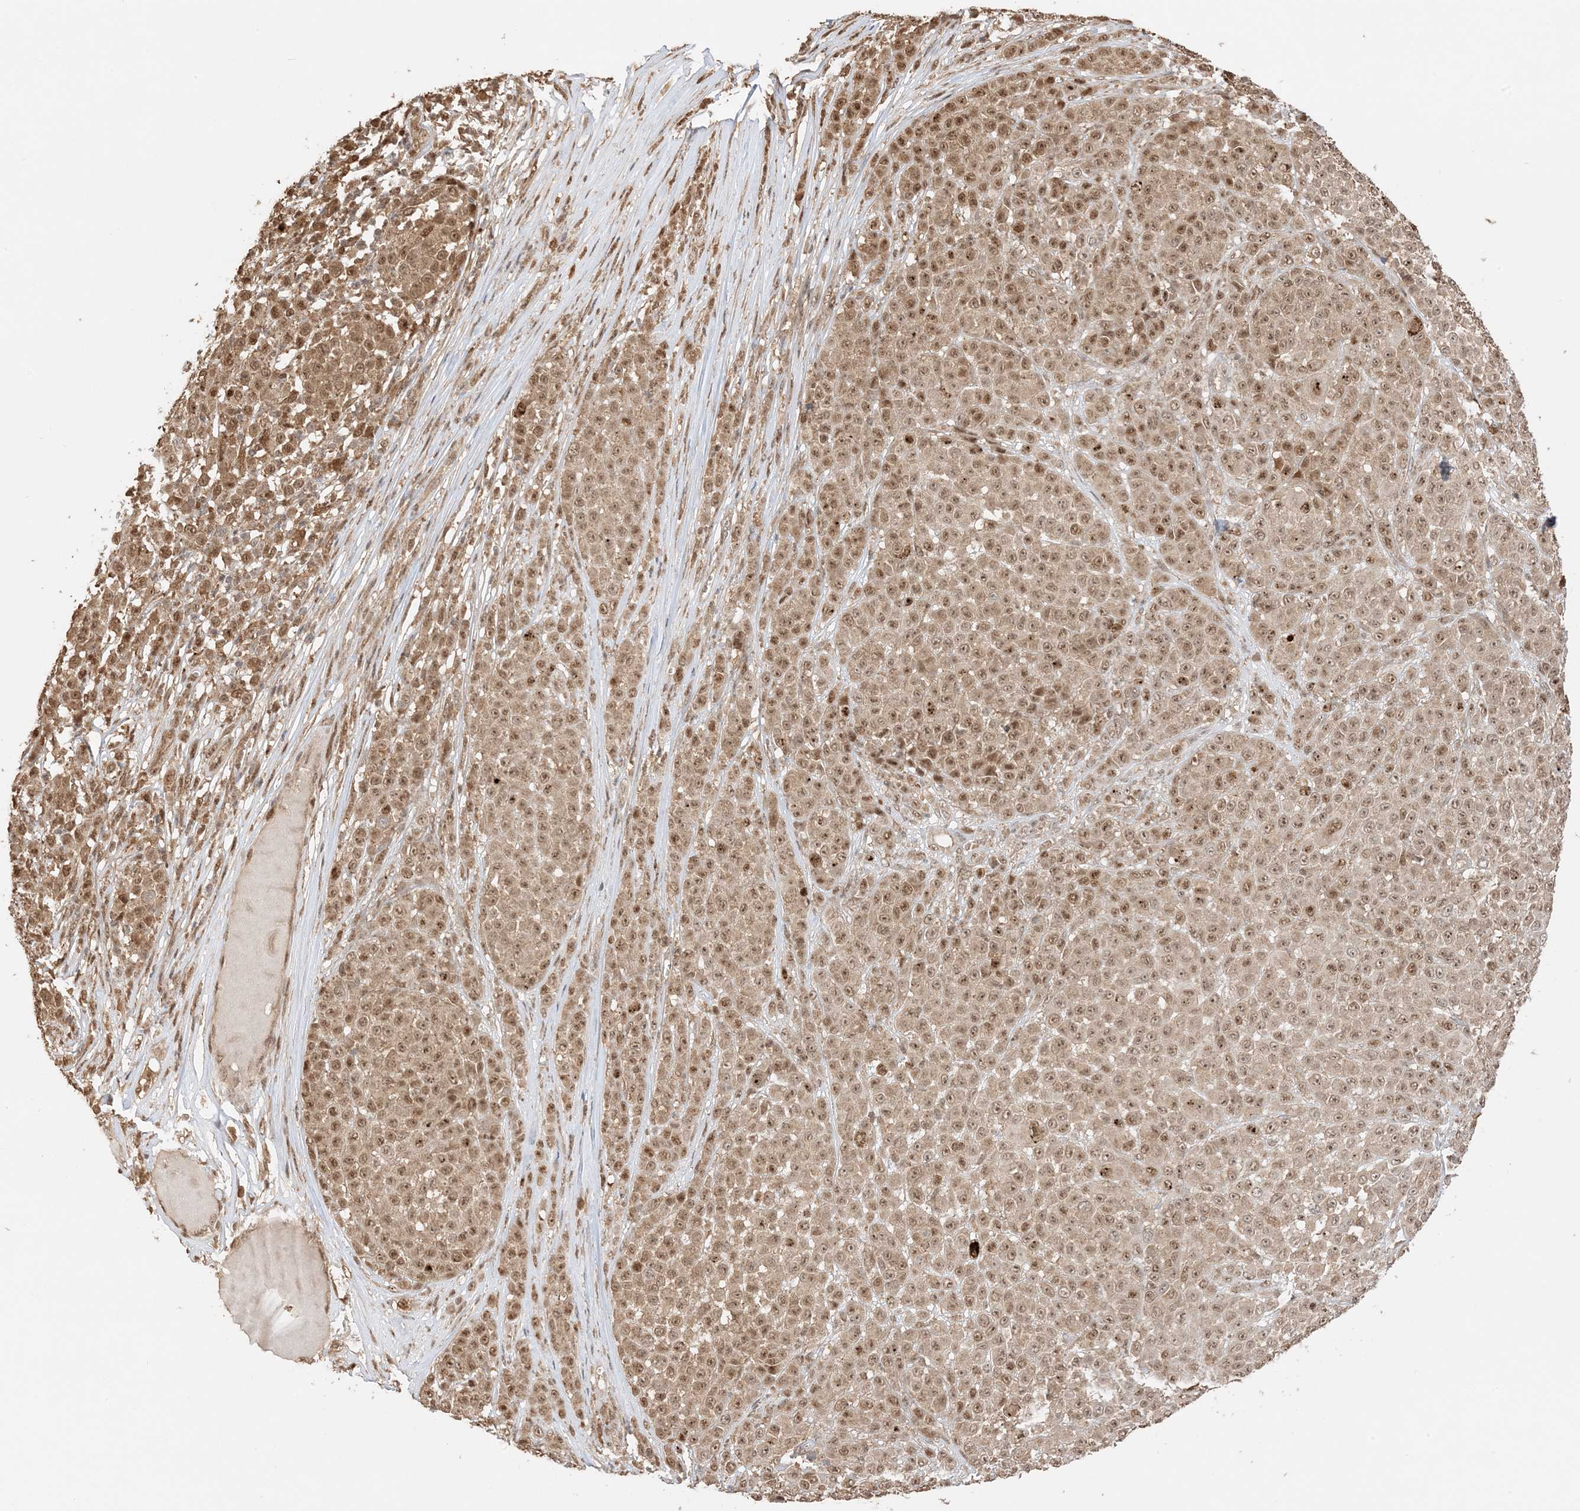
{"staining": {"intensity": "moderate", "quantity": ">75%", "location": "cytoplasmic/membranous,nuclear"}, "tissue": "melanoma", "cell_type": "Tumor cells", "image_type": "cancer", "snomed": [{"axis": "morphology", "description": "Malignant melanoma, NOS"}, {"axis": "topography", "description": "Skin"}], "caption": "Immunohistochemical staining of human melanoma reveals medium levels of moderate cytoplasmic/membranous and nuclear expression in approximately >75% of tumor cells.", "gene": "ZBTB41", "patient": {"sex": "female", "age": 94}}